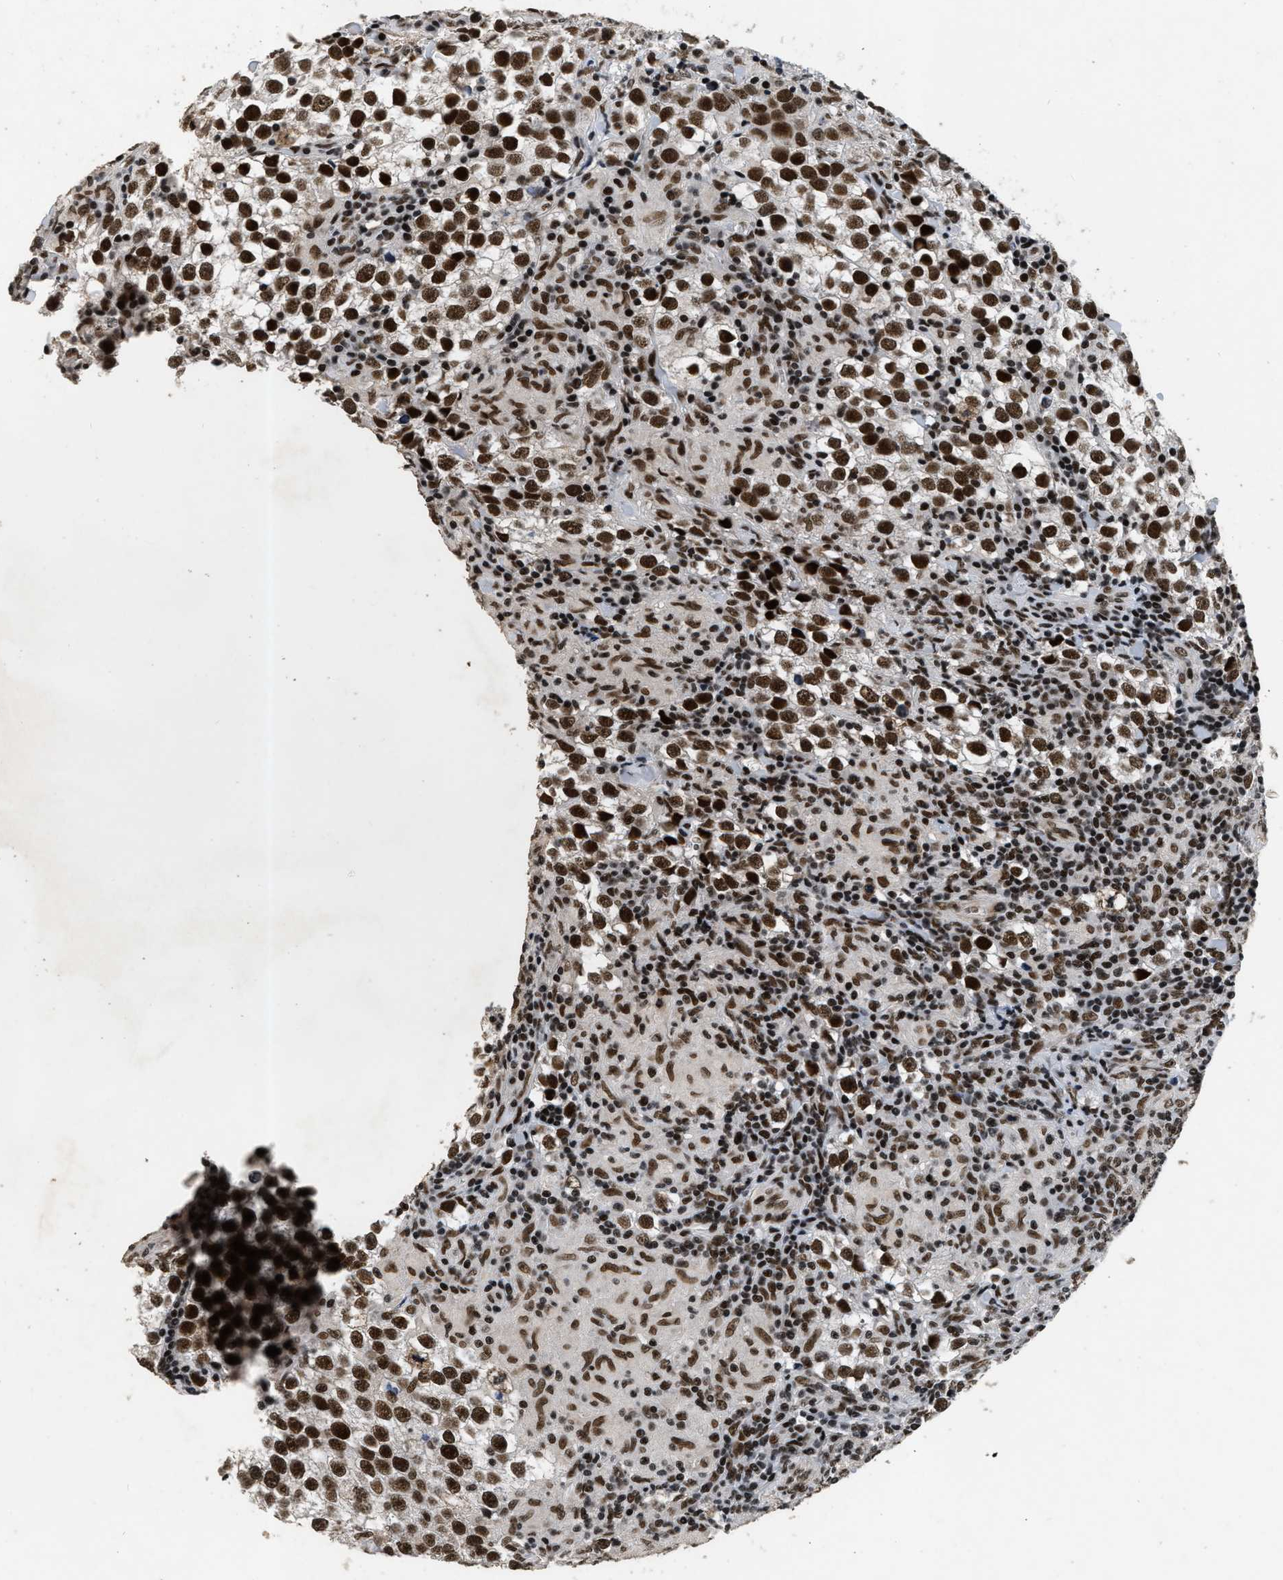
{"staining": {"intensity": "strong", "quantity": ">75%", "location": "nuclear"}, "tissue": "testis cancer", "cell_type": "Tumor cells", "image_type": "cancer", "snomed": [{"axis": "morphology", "description": "Seminoma, NOS"}, {"axis": "morphology", "description": "Carcinoma, Embryonal, NOS"}, {"axis": "topography", "description": "Testis"}], "caption": "This is a histology image of IHC staining of testis cancer (seminoma), which shows strong staining in the nuclear of tumor cells.", "gene": "SMARCB1", "patient": {"sex": "male", "age": 36}}